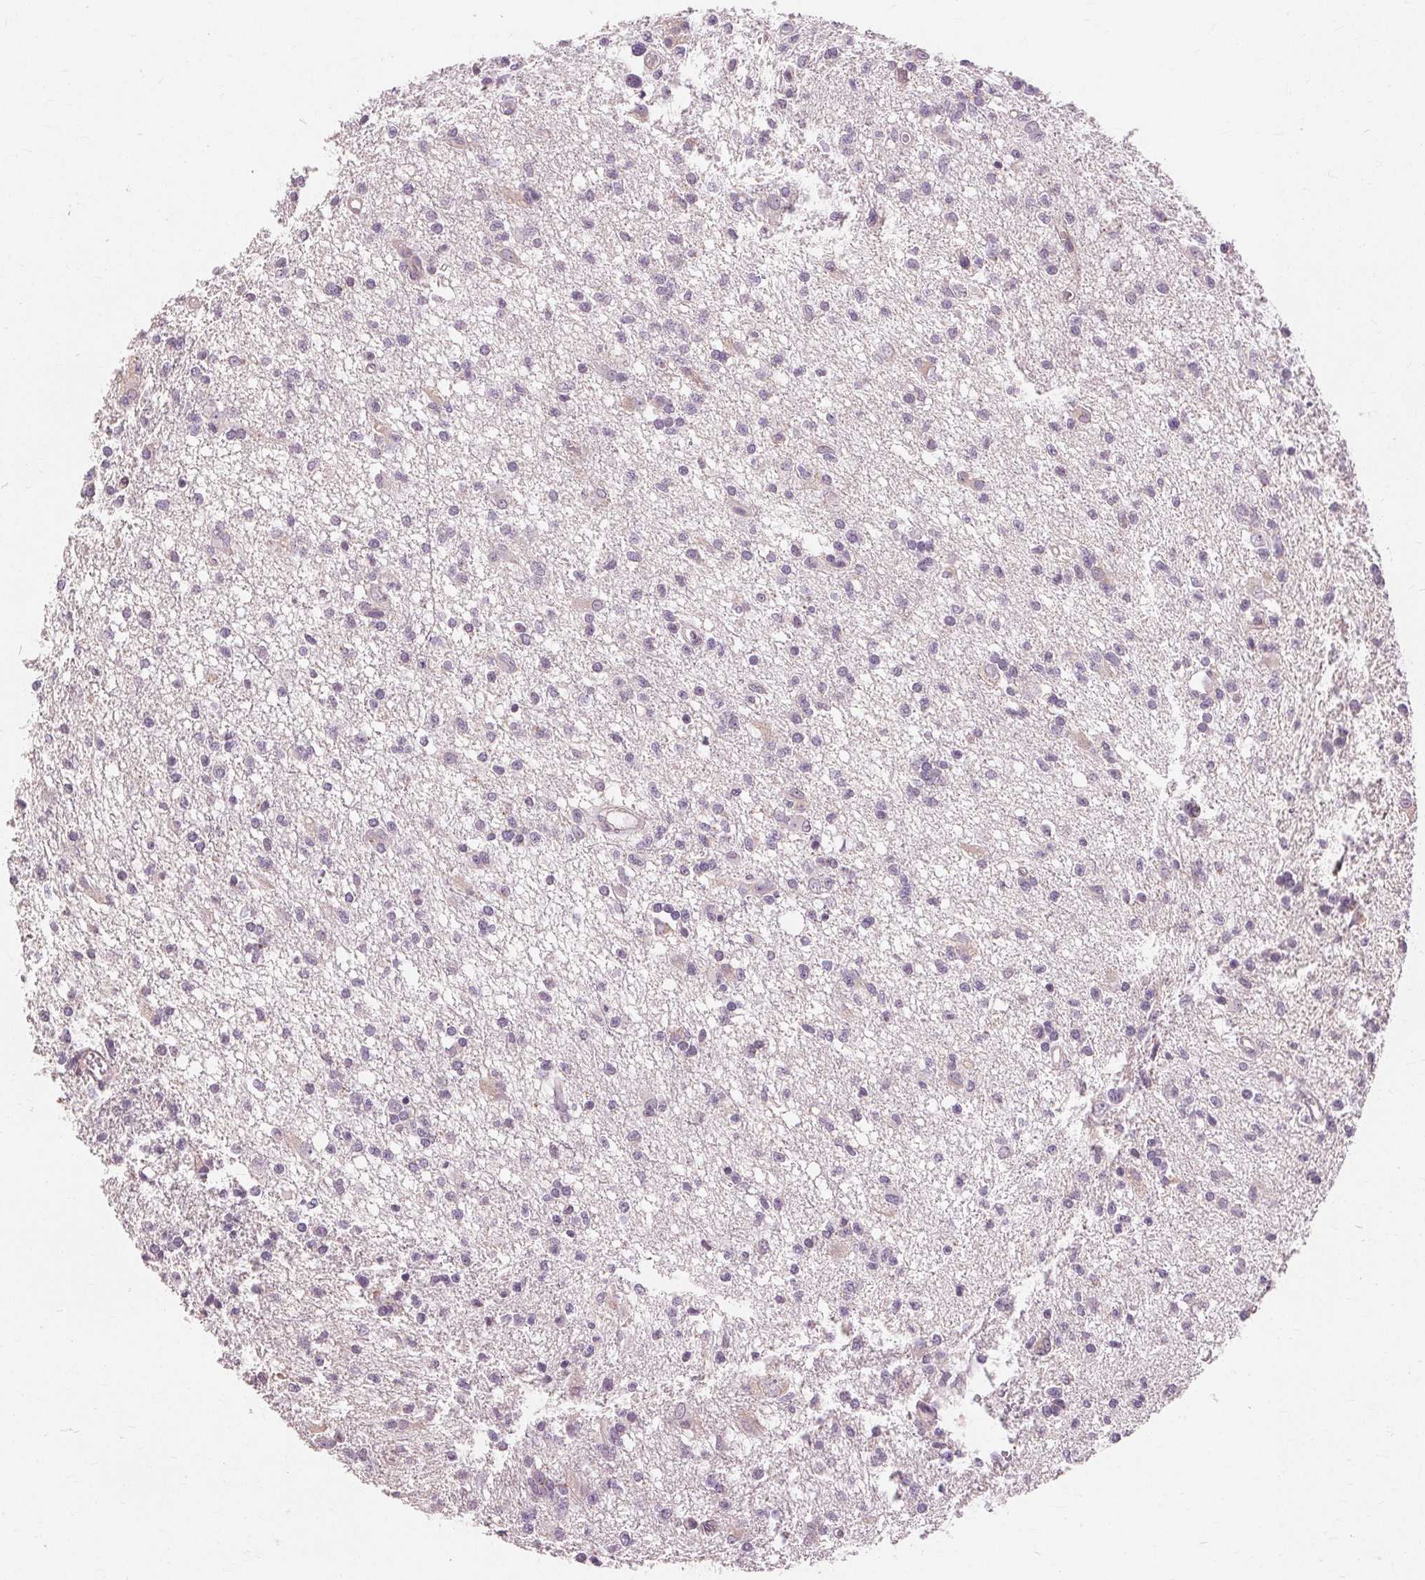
{"staining": {"intensity": "negative", "quantity": "none", "location": "none"}, "tissue": "glioma", "cell_type": "Tumor cells", "image_type": "cancer", "snomed": [{"axis": "morphology", "description": "Glioma, malignant, Low grade"}, {"axis": "topography", "description": "Brain"}], "caption": "Immunohistochemistry photomicrograph of glioma stained for a protein (brown), which displays no staining in tumor cells.", "gene": "SIGLEC6", "patient": {"sex": "male", "age": 64}}